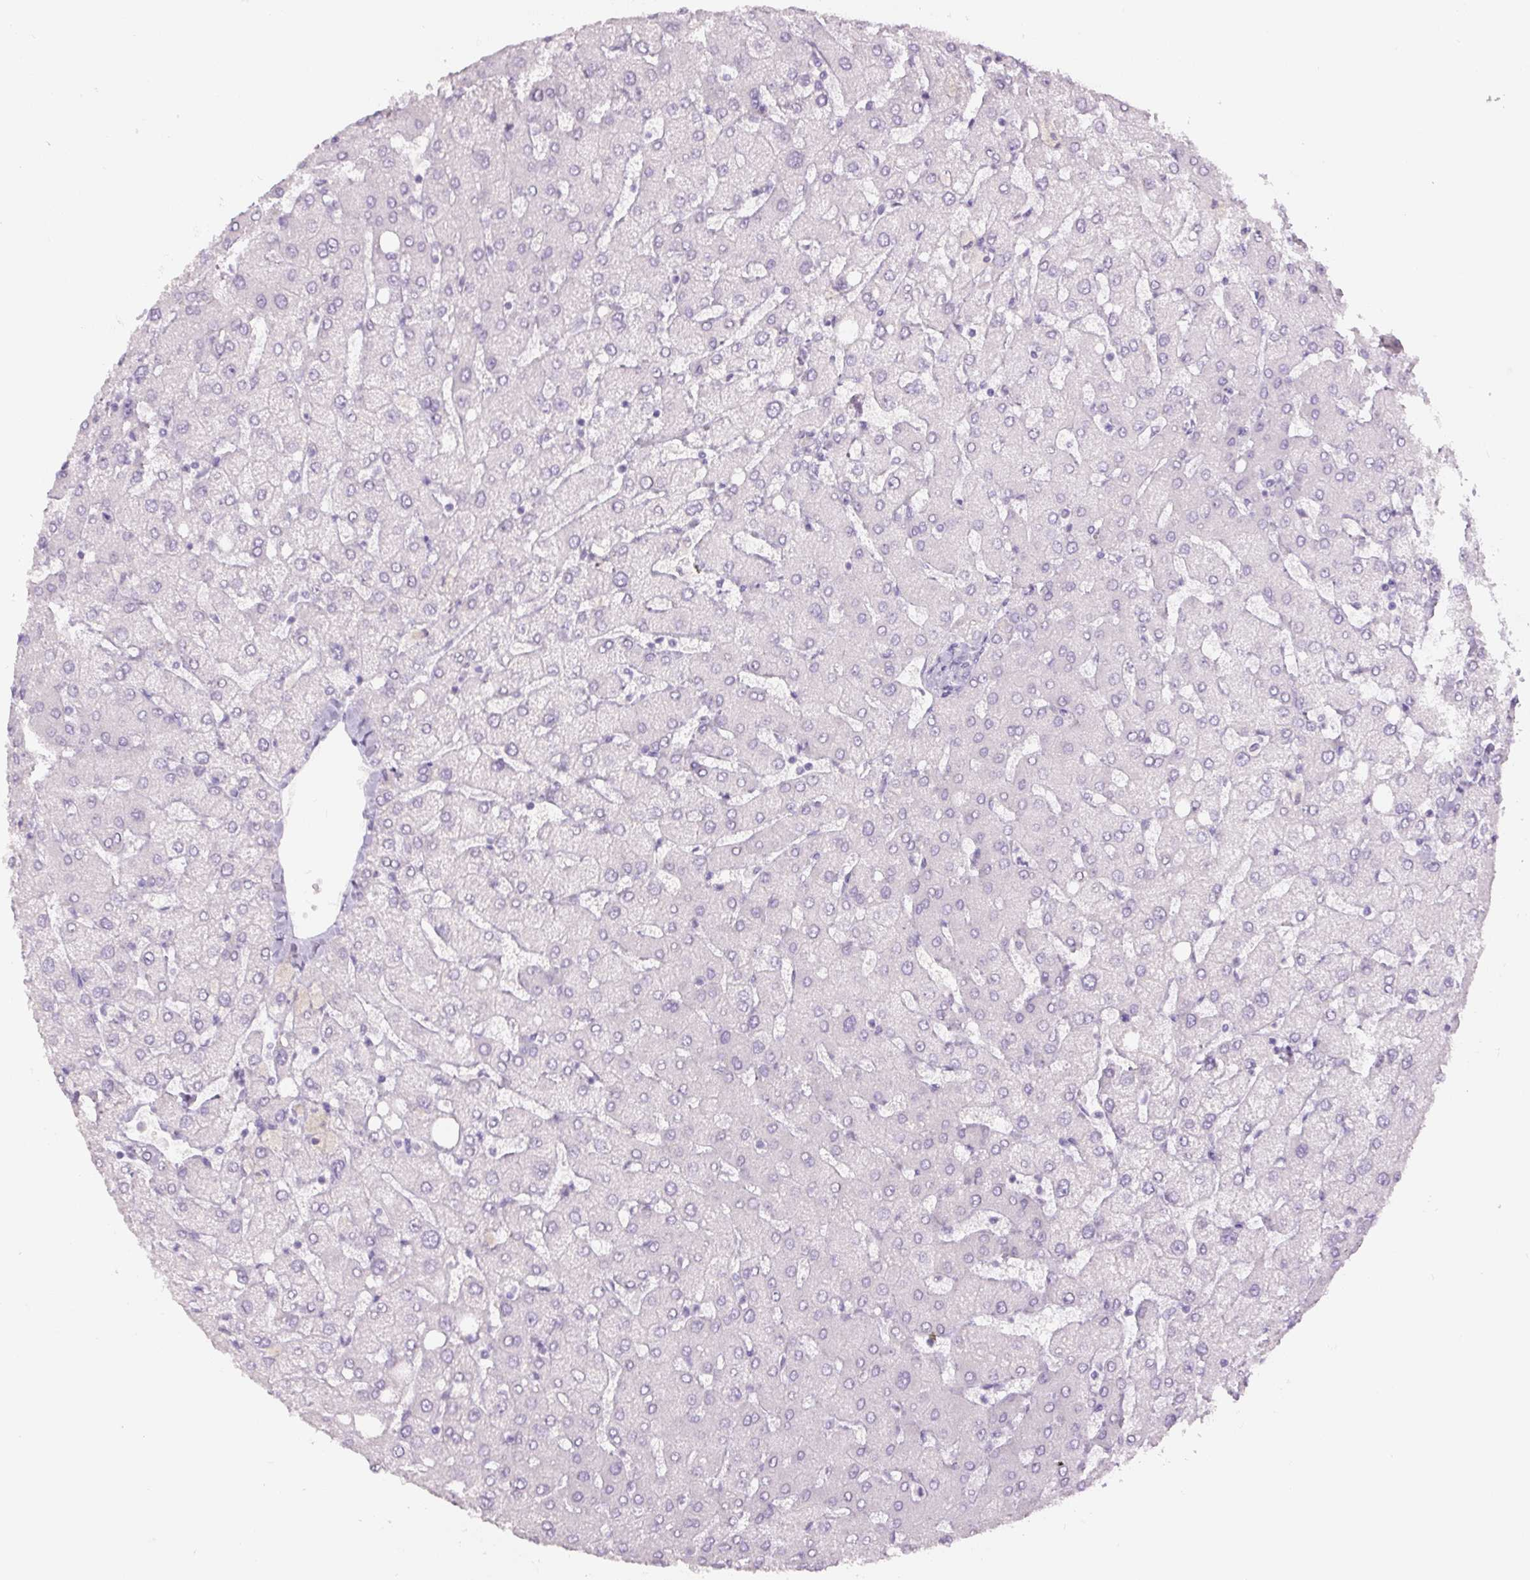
{"staining": {"intensity": "negative", "quantity": "none", "location": "none"}, "tissue": "liver", "cell_type": "Cholangiocytes", "image_type": "normal", "snomed": [{"axis": "morphology", "description": "Normal tissue, NOS"}, {"axis": "topography", "description": "Liver"}], "caption": "IHC of normal liver shows no staining in cholangiocytes. (DAB (3,3'-diaminobenzidine) IHC visualized using brightfield microscopy, high magnification).", "gene": "SIX1", "patient": {"sex": "female", "age": 54}}